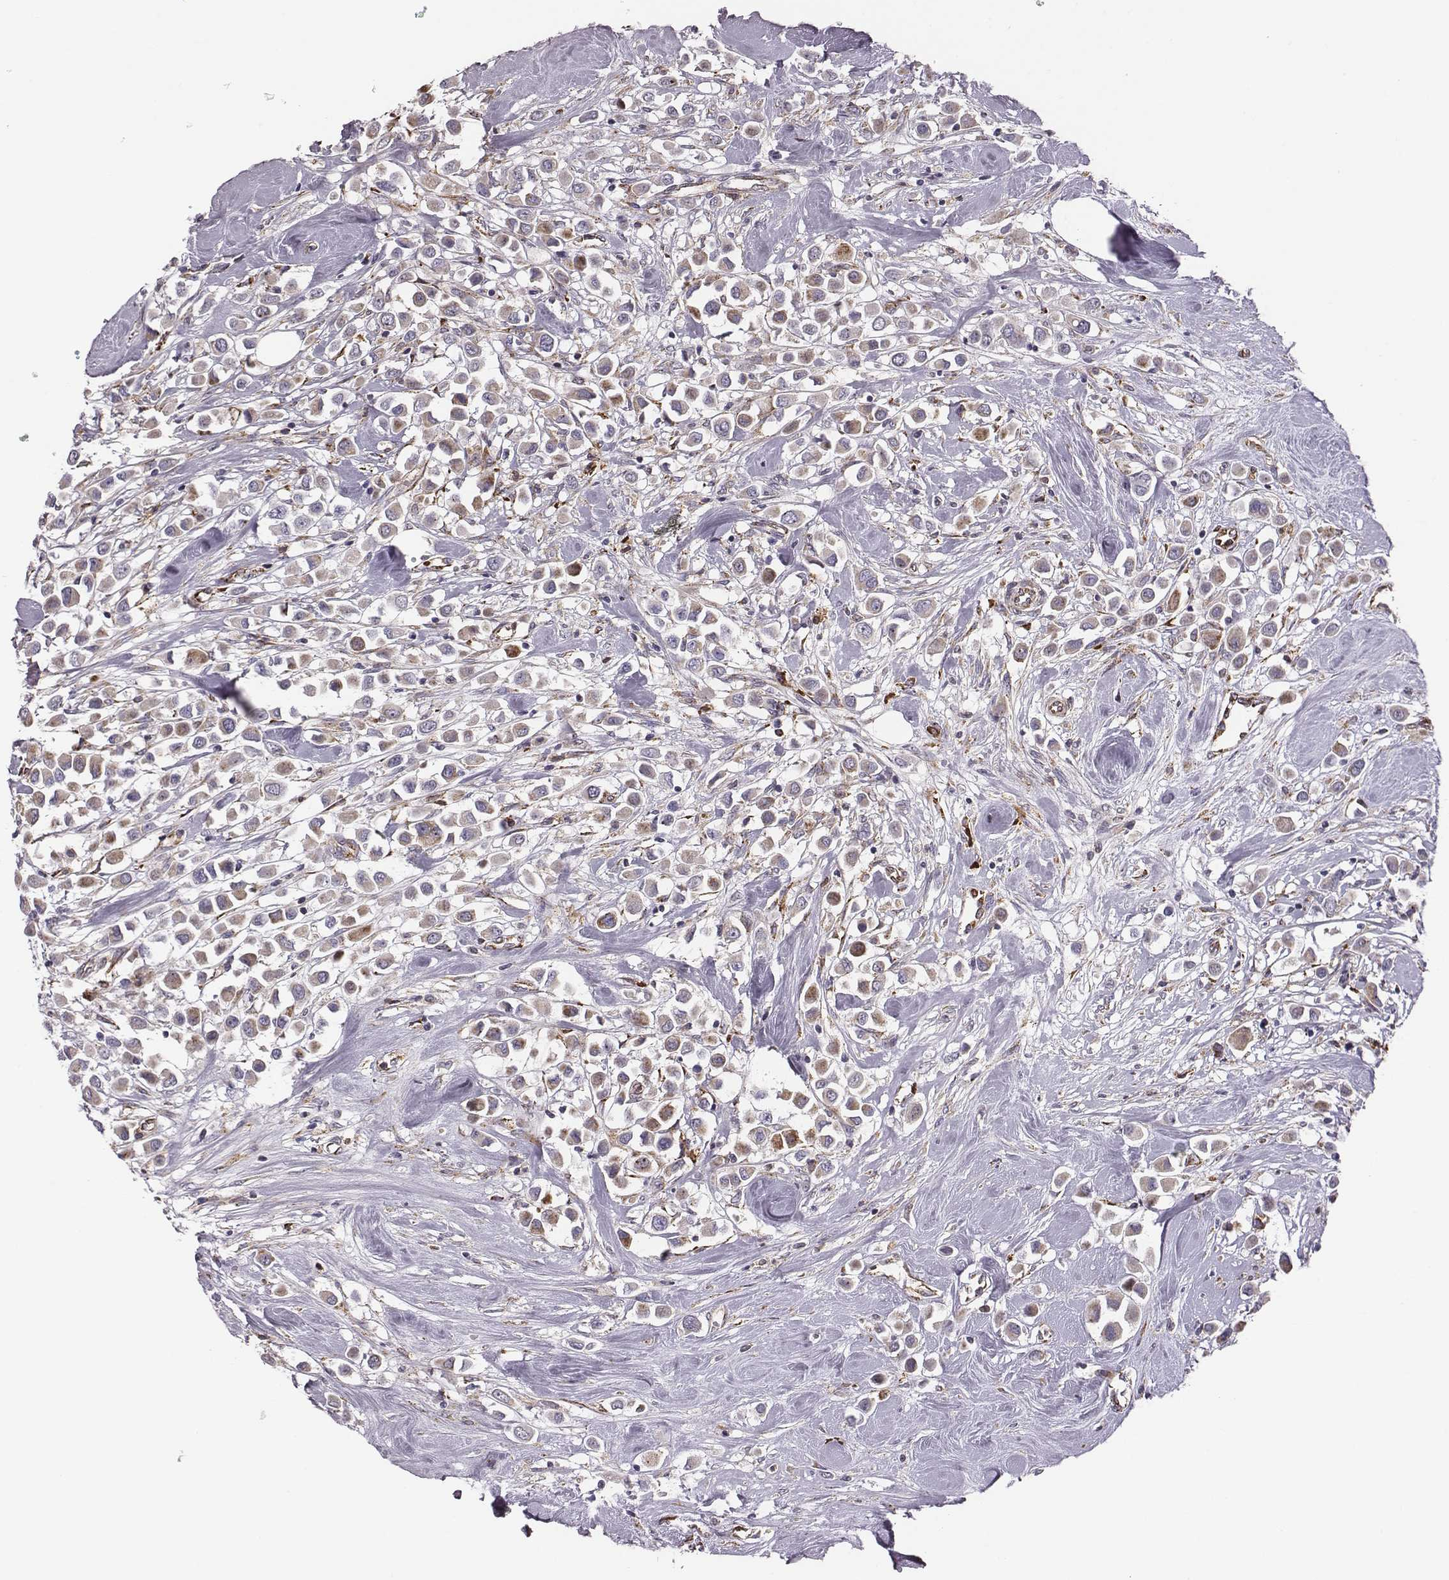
{"staining": {"intensity": "moderate", "quantity": "<25%", "location": "cytoplasmic/membranous"}, "tissue": "breast cancer", "cell_type": "Tumor cells", "image_type": "cancer", "snomed": [{"axis": "morphology", "description": "Duct carcinoma"}, {"axis": "topography", "description": "Breast"}], "caption": "Intraductal carcinoma (breast) stained with a protein marker displays moderate staining in tumor cells.", "gene": "SELENOI", "patient": {"sex": "female", "age": 61}}